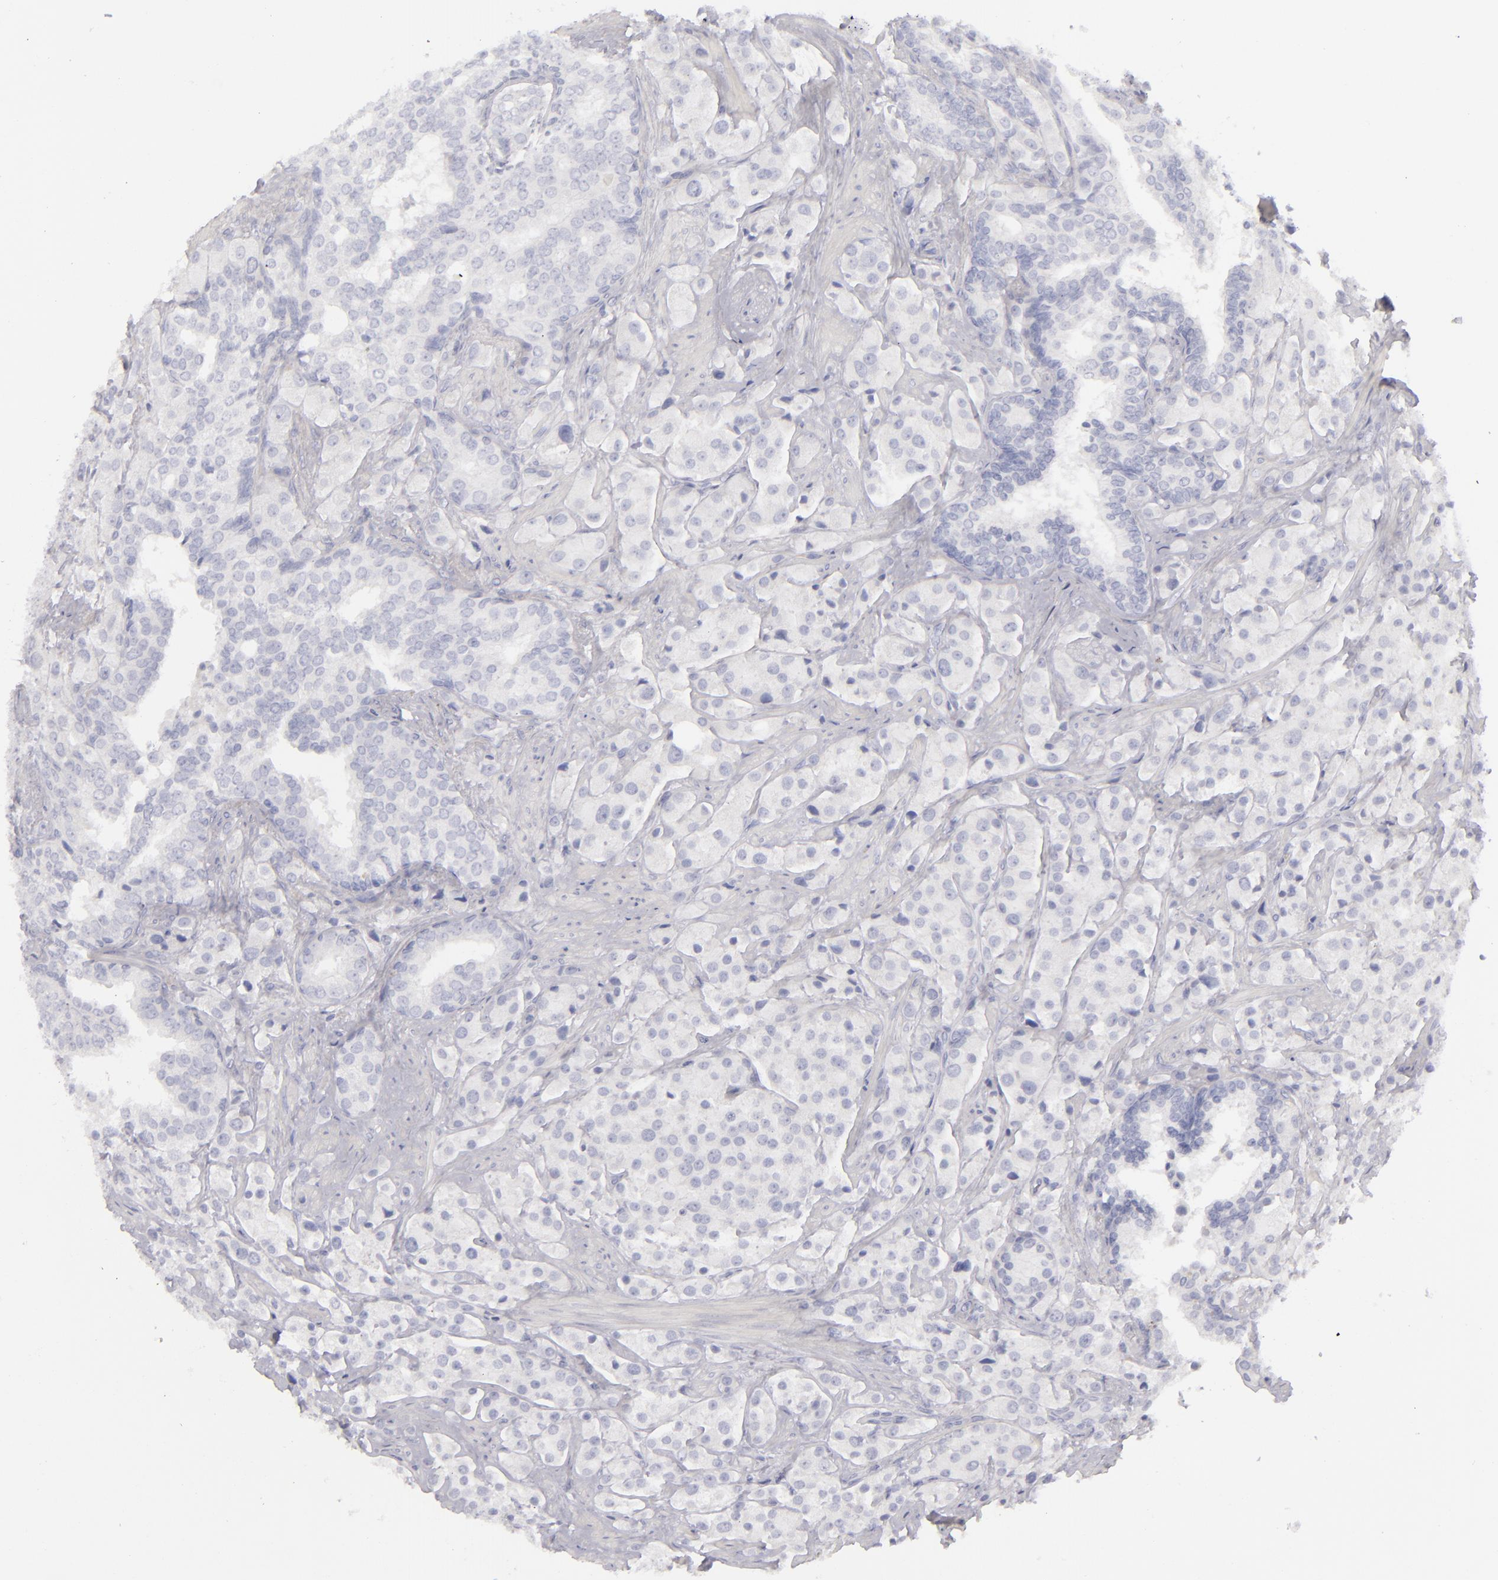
{"staining": {"intensity": "negative", "quantity": "none", "location": "none"}, "tissue": "prostate cancer", "cell_type": "Tumor cells", "image_type": "cancer", "snomed": [{"axis": "morphology", "description": "Adenocarcinoma, Medium grade"}, {"axis": "topography", "description": "Prostate"}], "caption": "This is an immunohistochemistry (IHC) photomicrograph of prostate cancer. There is no positivity in tumor cells.", "gene": "CD22", "patient": {"sex": "male", "age": 70}}